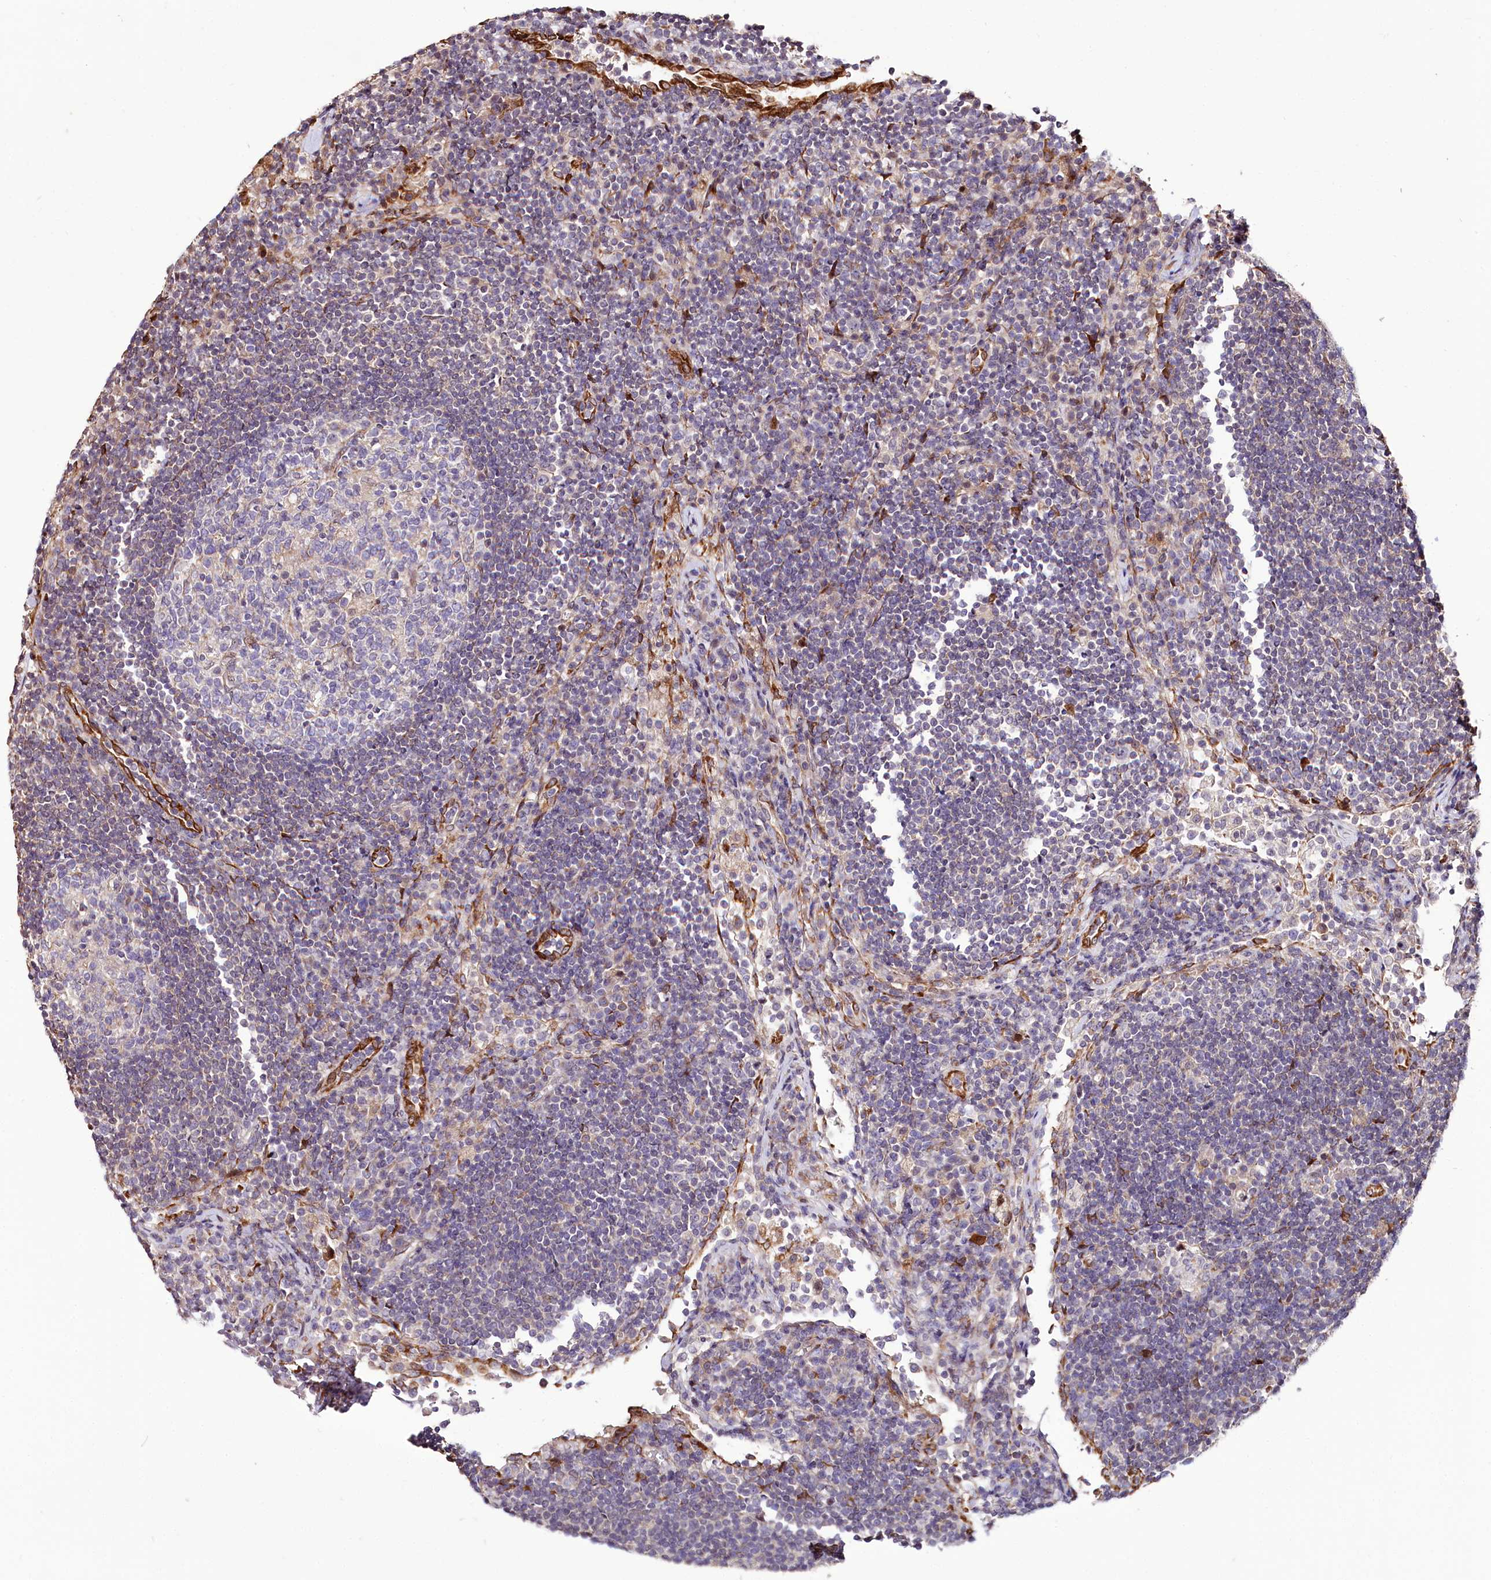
{"staining": {"intensity": "moderate", "quantity": "<25%", "location": "cytoplasmic/membranous,nuclear"}, "tissue": "lymph node", "cell_type": "Germinal center cells", "image_type": "normal", "snomed": [{"axis": "morphology", "description": "Normal tissue, NOS"}, {"axis": "topography", "description": "Lymph node"}], "caption": "Immunohistochemistry of normal lymph node exhibits low levels of moderate cytoplasmic/membranous,nuclear positivity in about <25% of germinal center cells. Using DAB (3,3'-diaminobenzidine) (brown) and hematoxylin (blue) stains, captured at high magnification using brightfield microscopy.", "gene": "CUTC", "patient": {"sex": "female", "age": 53}}